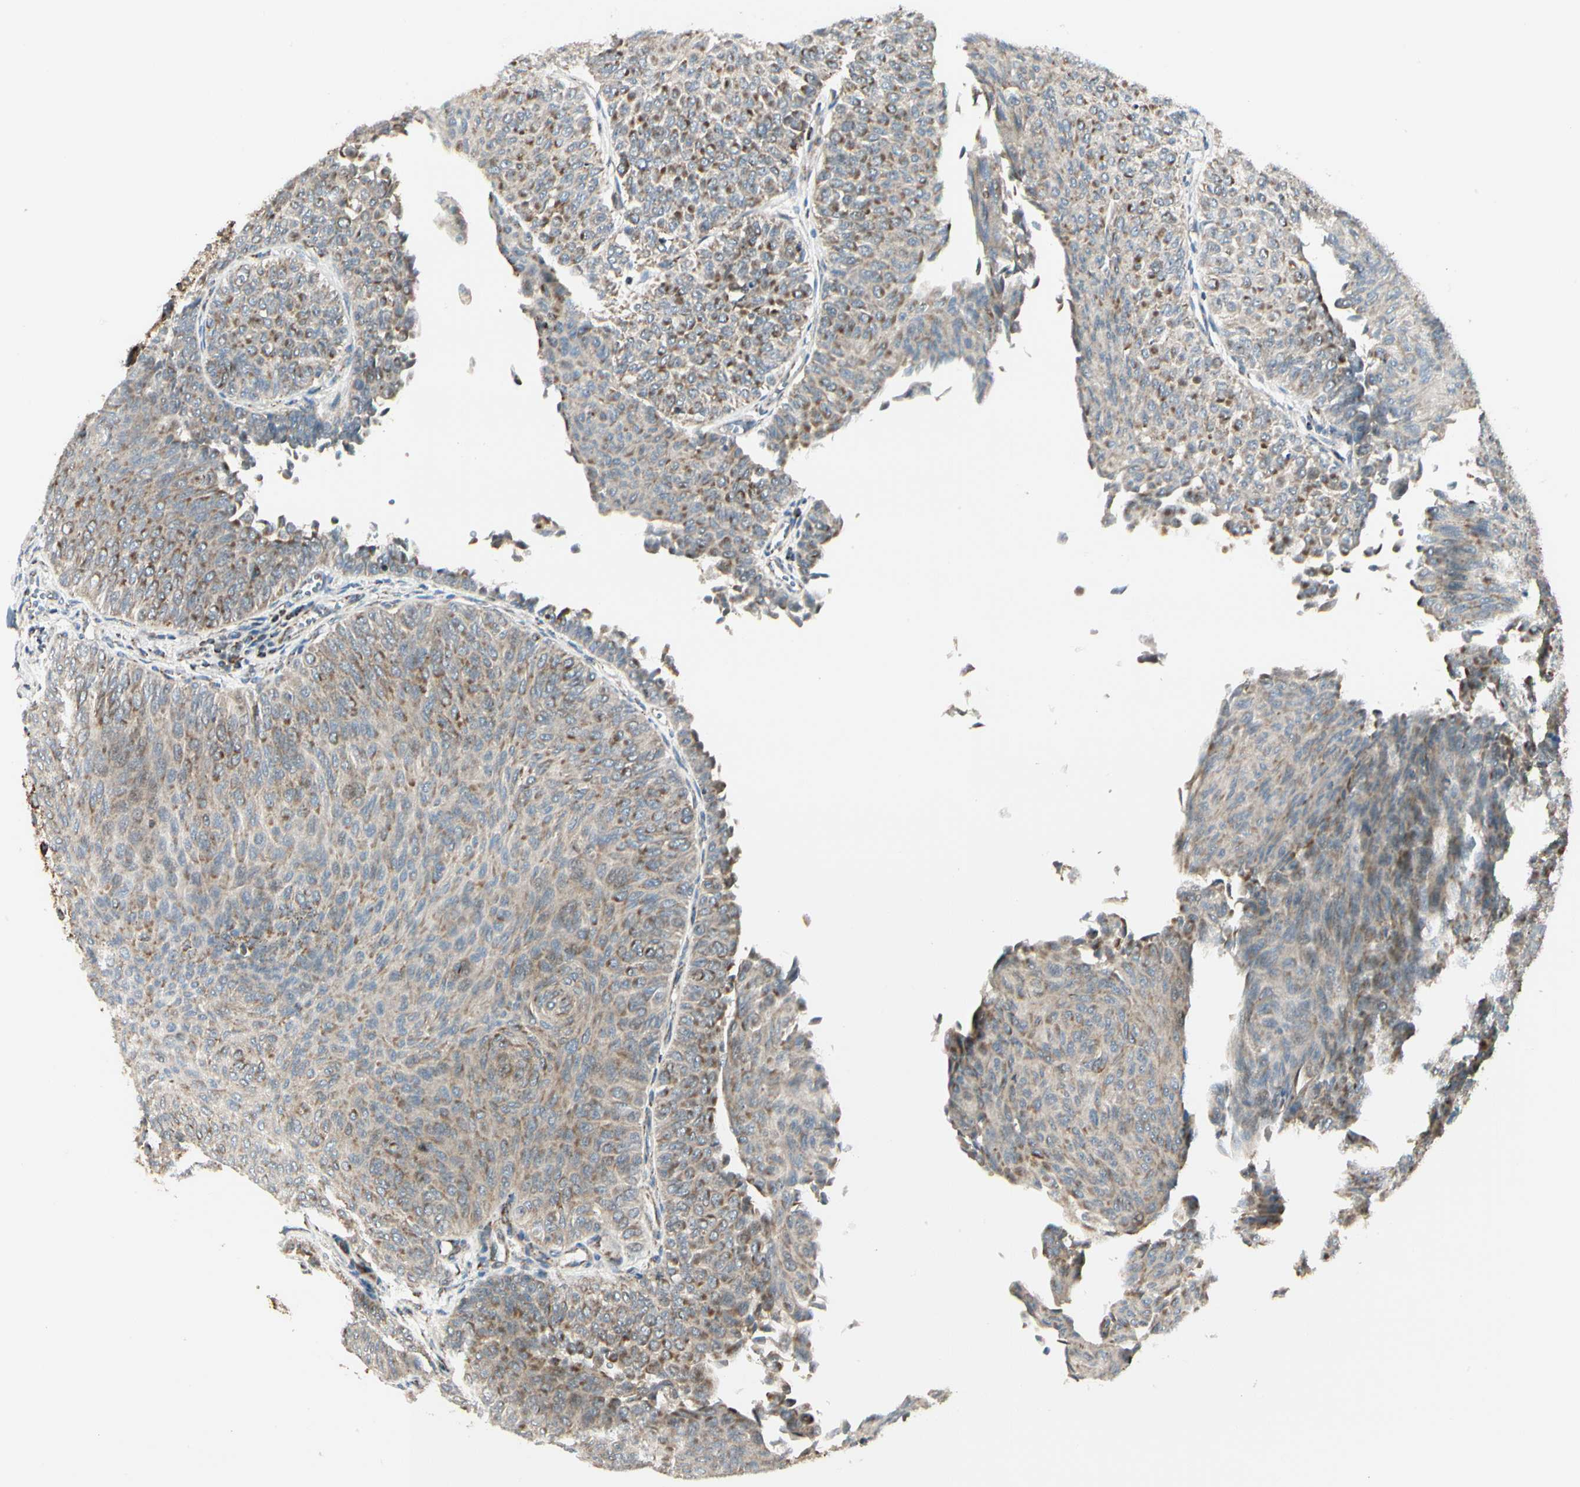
{"staining": {"intensity": "moderate", "quantity": "25%-75%", "location": "cytoplasmic/membranous"}, "tissue": "urothelial cancer", "cell_type": "Tumor cells", "image_type": "cancer", "snomed": [{"axis": "morphology", "description": "Urothelial carcinoma, Low grade"}, {"axis": "topography", "description": "Urinary bladder"}], "caption": "Protein positivity by IHC exhibits moderate cytoplasmic/membranous staining in about 25%-75% of tumor cells in urothelial carcinoma (low-grade).", "gene": "ANKS6", "patient": {"sex": "male", "age": 78}}